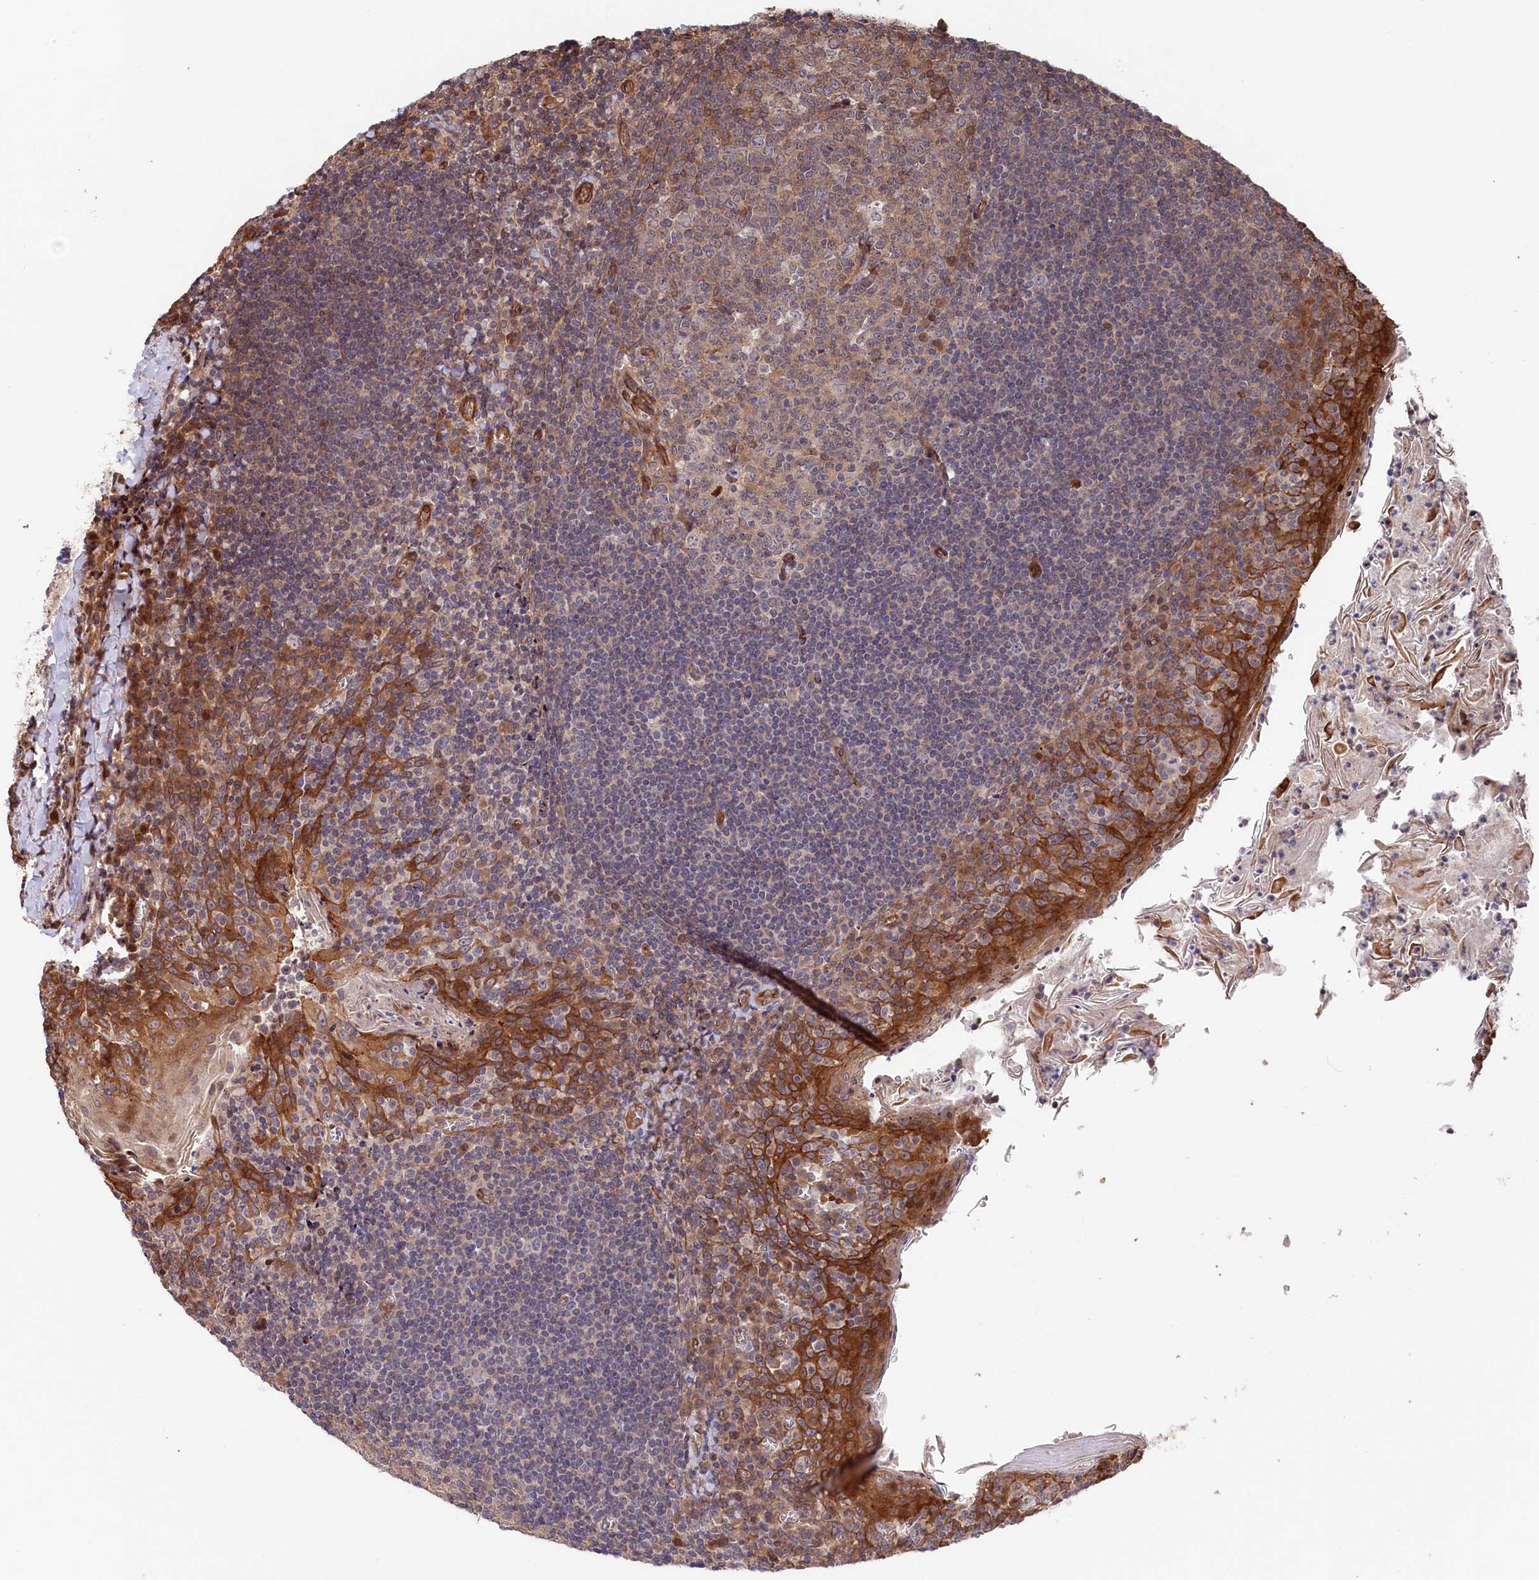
{"staining": {"intensity": "weak", "quantity": "25%-75%", "location": "cytoplasmic/membranous"}, "tissue": "tonsil", "cell_type": "Germinal center cells", "image_type": "normal", "snomed": [{"axis": "morphology", "description": "Normal tissue, NOS"}, {"axis": "topography", "description": "Tonsil"}], "caption": "This is an image of immunohistochemistry (IHC) staining of unremarkable tonsil, which shows weak expression in the cytoplasmic/membranous of germinal center cells.", "gene": "TNKS1BP1", "patient": {"sex": "male", "age": 27}}